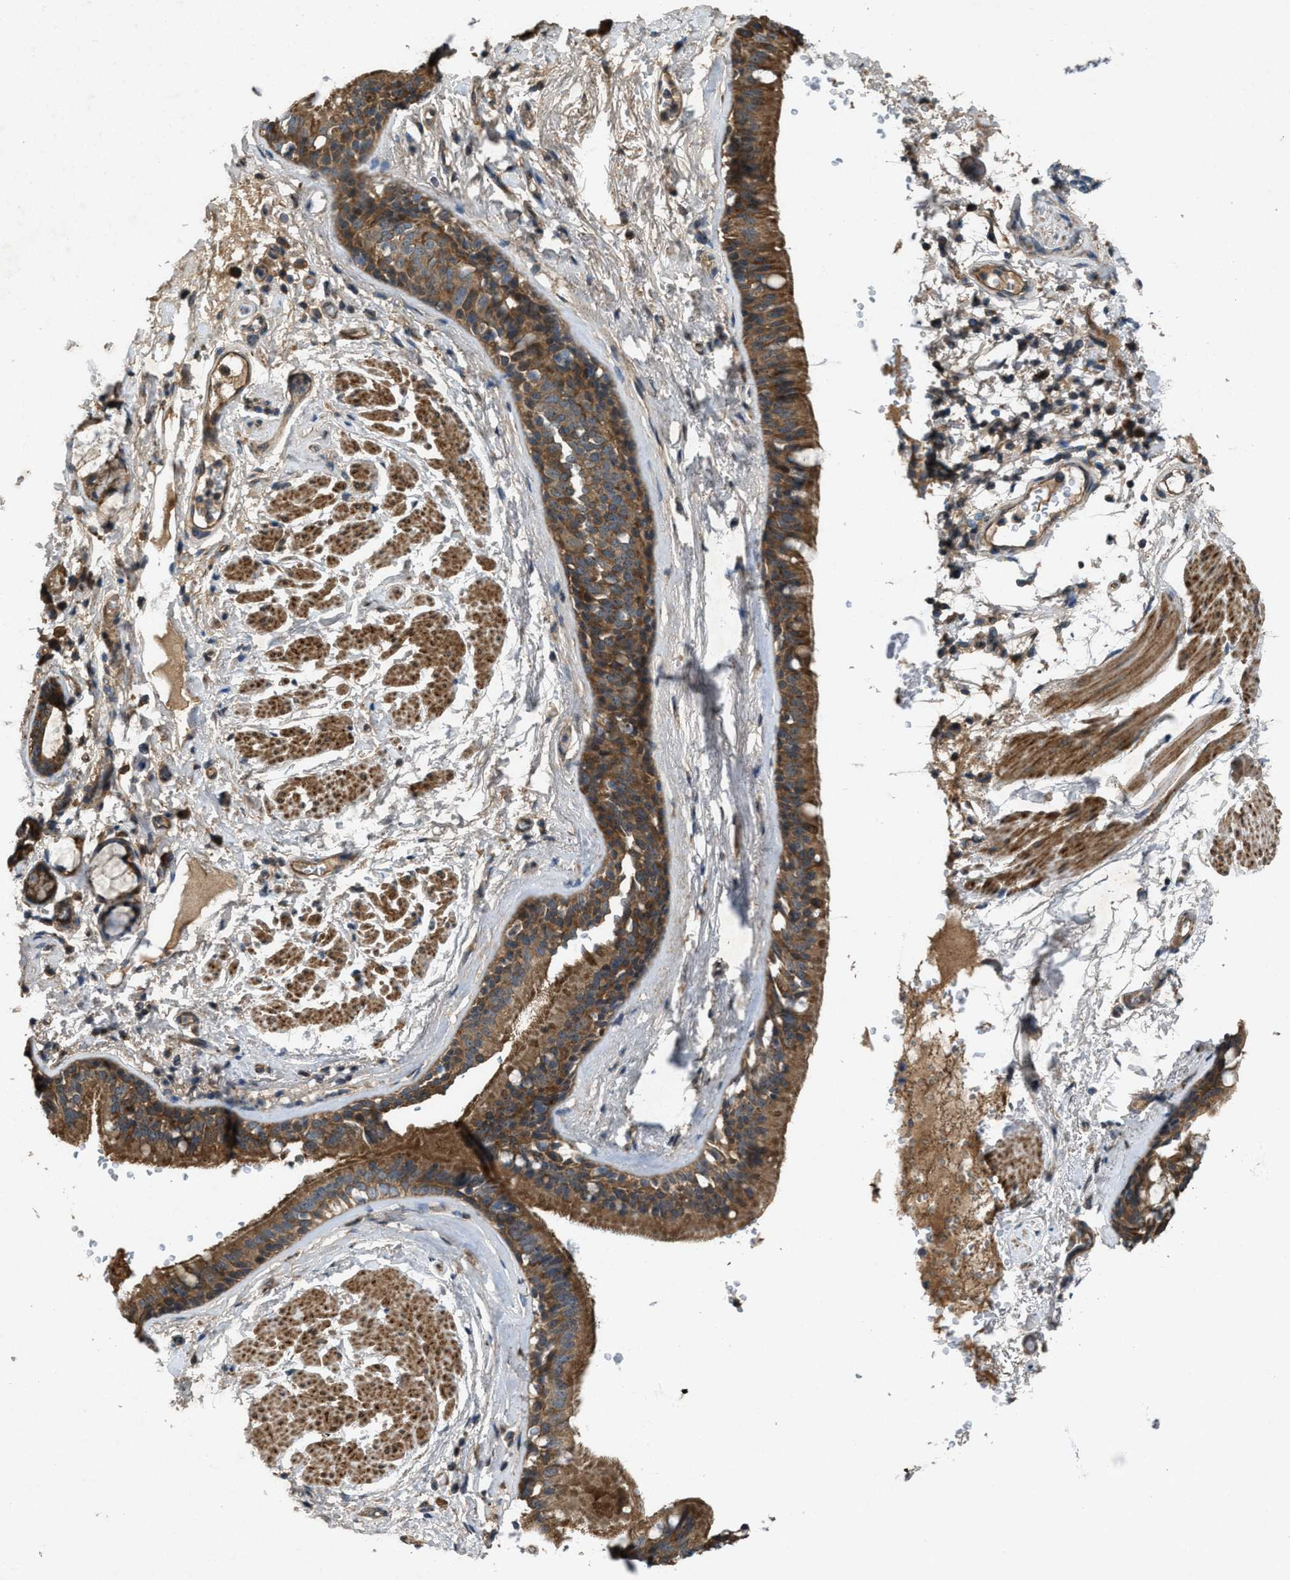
{"staining": {"intensity": "moderate", "quantity": ">75%", "location": "cytoplasmic/membranous"}, "tissue": "bronchus", "cell_type": "Respiratory epithelial cells", "image_type": "normal", "snomed": [{"axis": "morphology", "description": "Normal tissue, NOS"}, {"axis": "topography", "description": "Cartilage tissue"}], "caption": "Immunohistochemical staining of benign human bronchus displays >75% levels of moderate cytoplasmic/membranous protein positivity in about >75% of respiratory epithelial cells. Immunohistochemistry (ihc) stains the protein of interest in brown and the nuclei are stained blue.", "gene": "PDP2", "patient": {"sex": "female", "age": 63}}